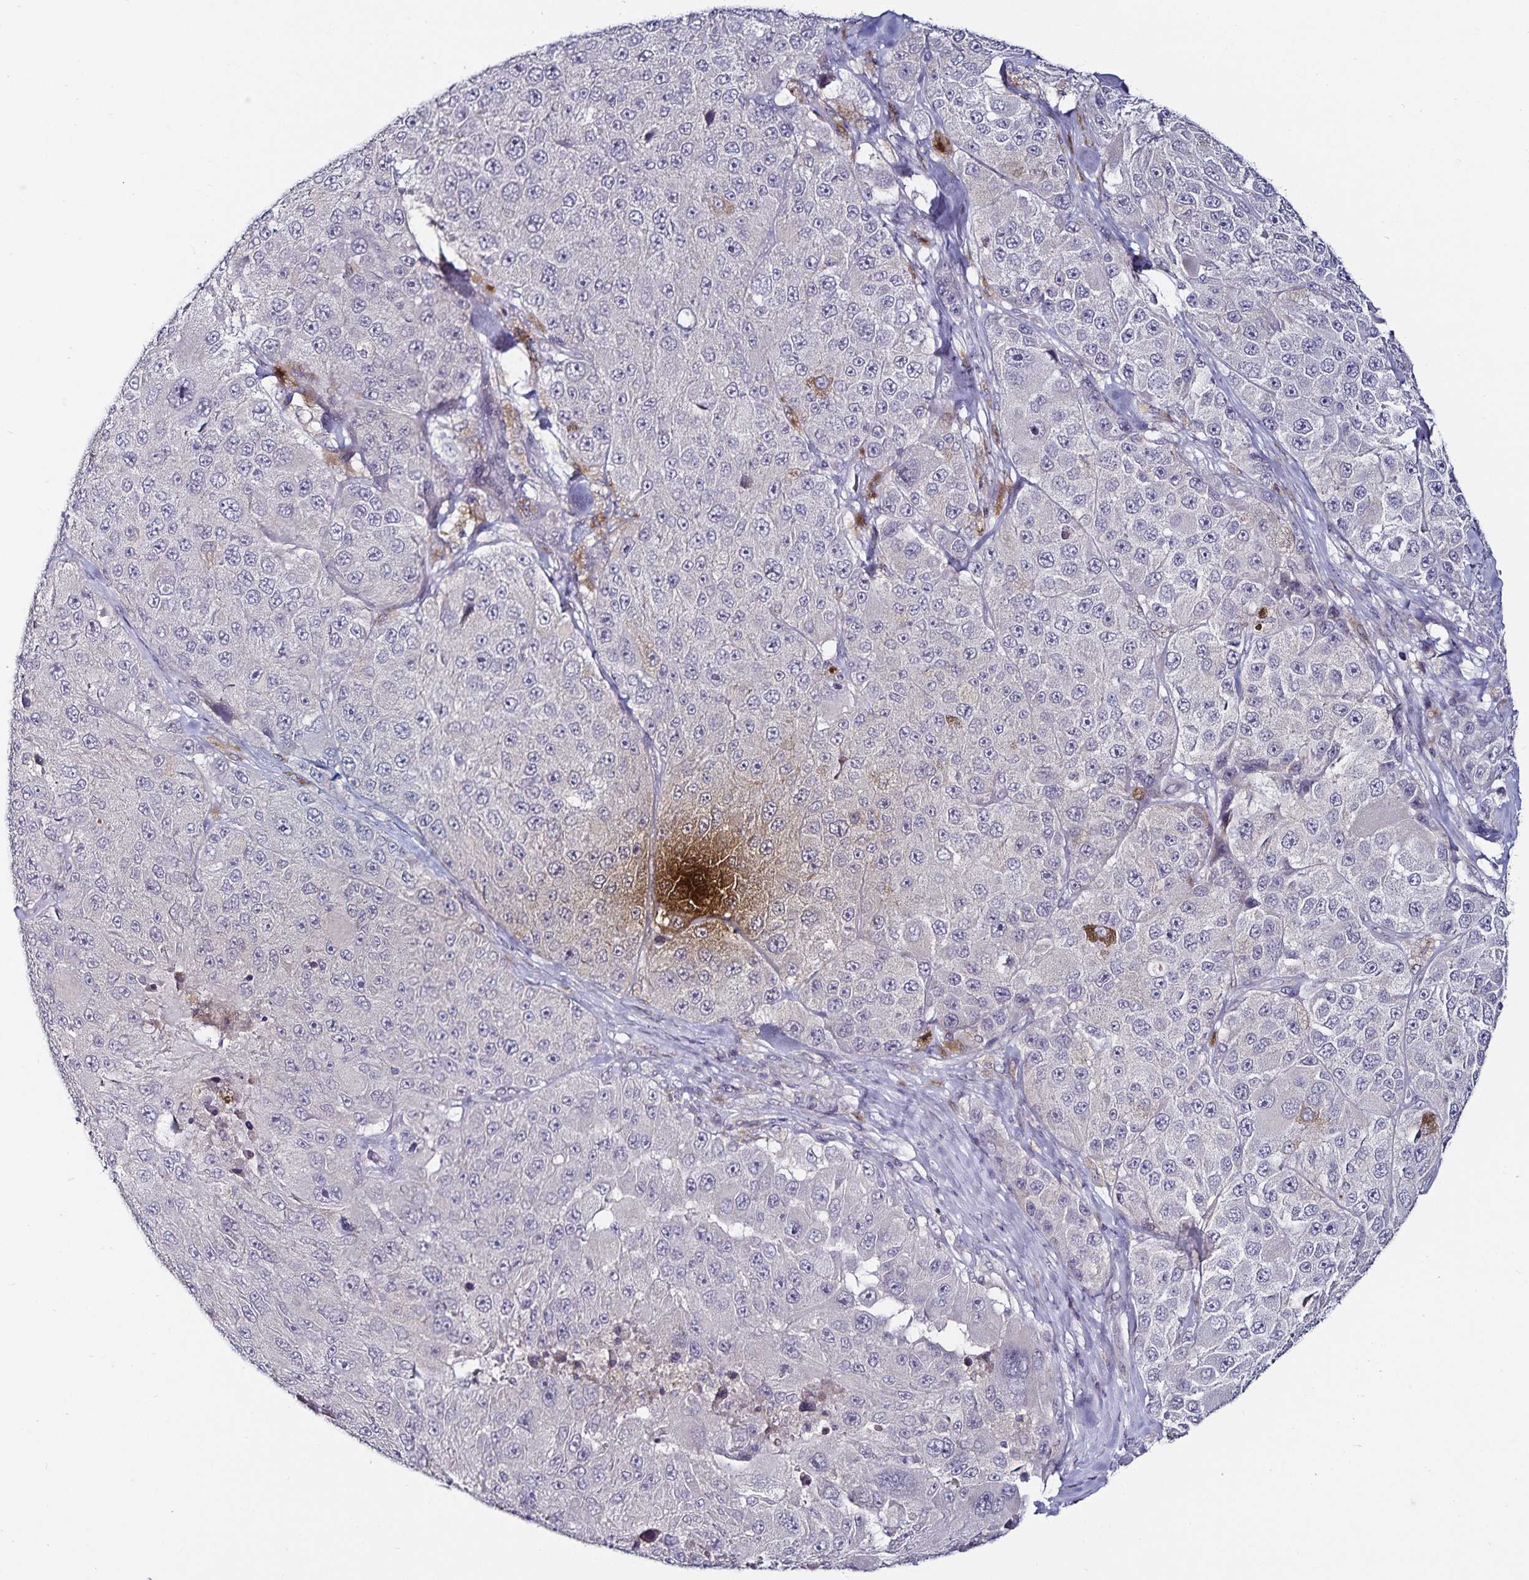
{"staining": {"intensity": "negative", "quantity": "none", "location": "none"}, "tissue": "melanoma", "cell_type": "Tumor cells", "image_type": "cancer", "snomed": [{"axis": "morphology", "description": "Malignant melanoma, Metastatic site"}, {"axis": "topography", "description": "Lymph node"}], "caption": "Immunohistochemical staining of human melanoma shows no significant expression in tumor cells.", "gene": "ACSL5", "patient": {"sex": "male", "age": 62}}